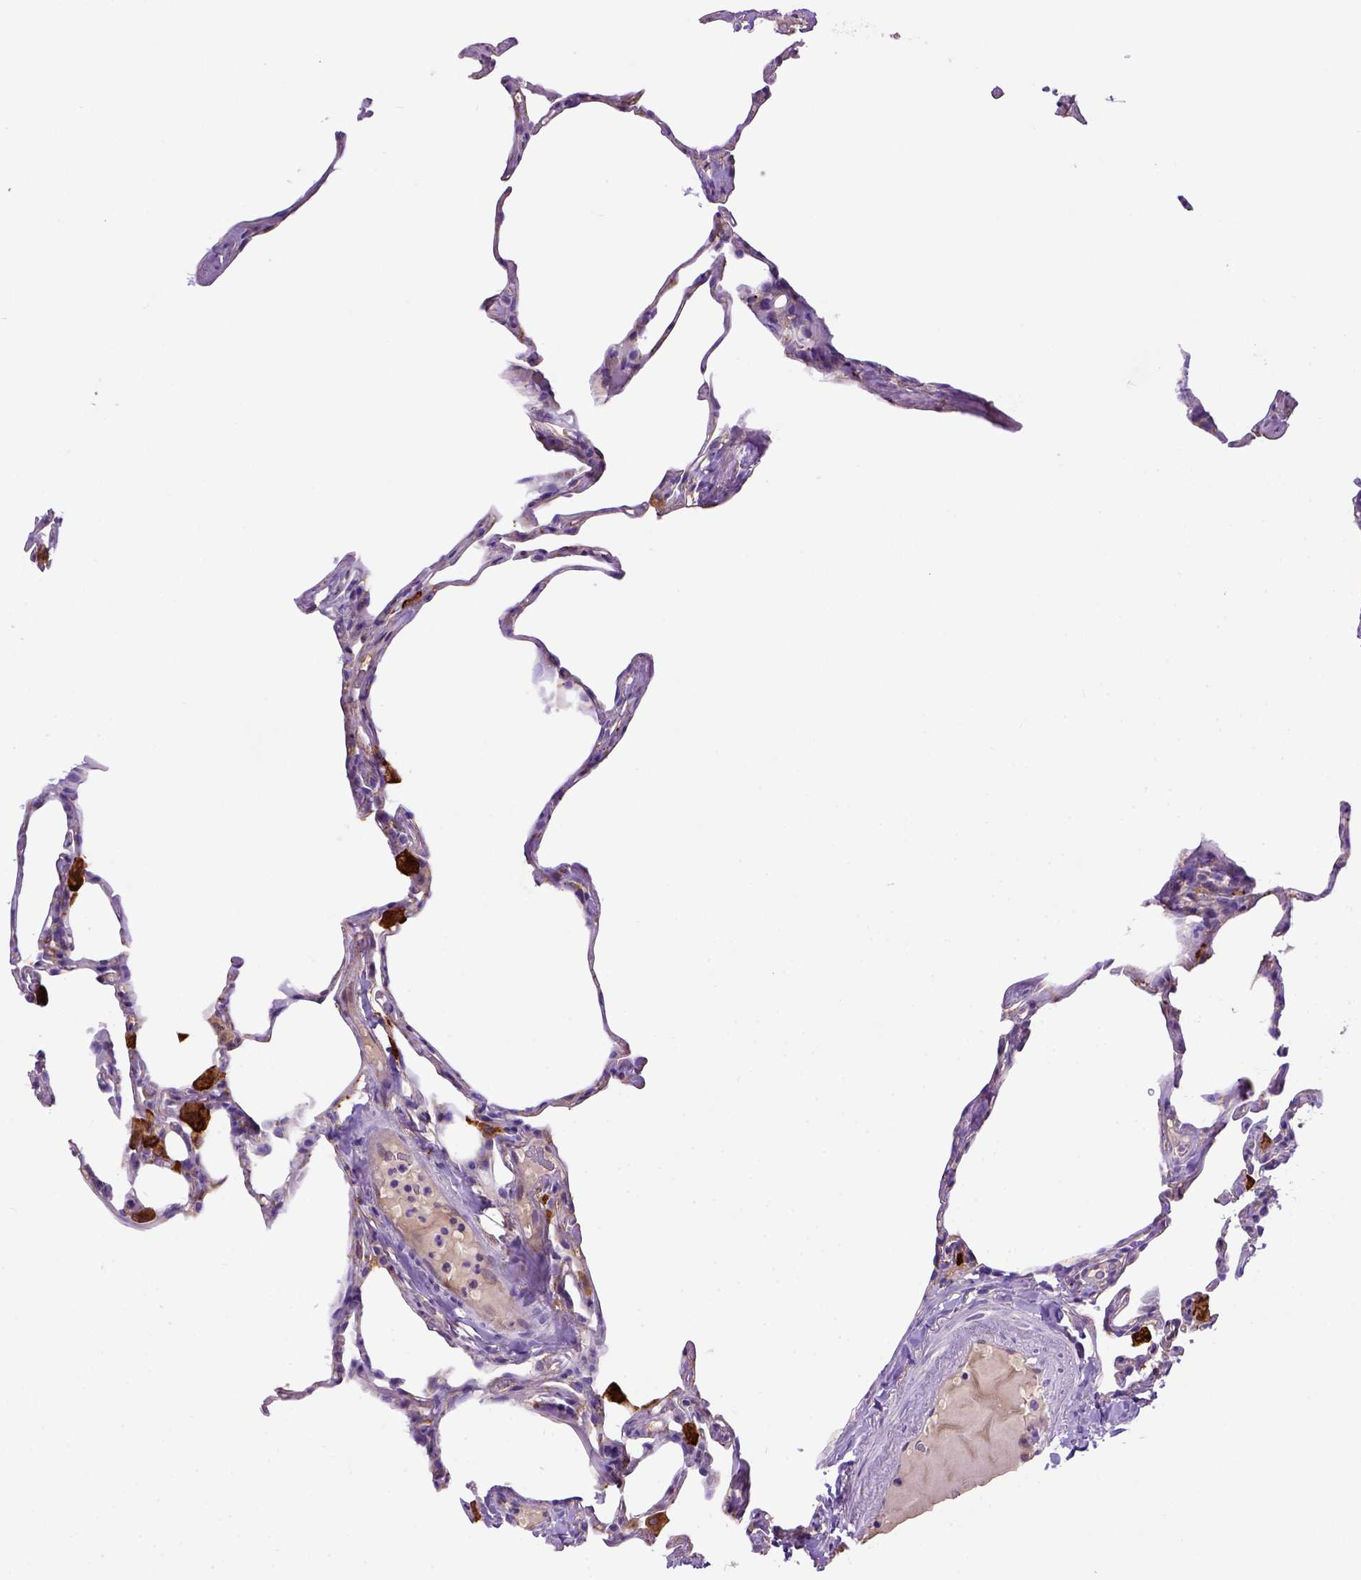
{"staining": {"intensity": "moderate", "quantity": "25%-75%", "location": "cytoplasmic/membranous"}, "tissue": "lung", "cell_type": "Alveolar cells", "image_type": "normal", "snomed": [{"axis": "morphology", "description": "Normal tissue, NOS"}, {"axis": "topography", "description": "Lung"}], "caption": "Lung stained with a brown dye displays moderate cytoplasmic/membranous positive positivity in approximately 25%-75% of alveolar cells.", "gene": "DEPDC1B", "patient": {"sex": "male", "age": 65}}